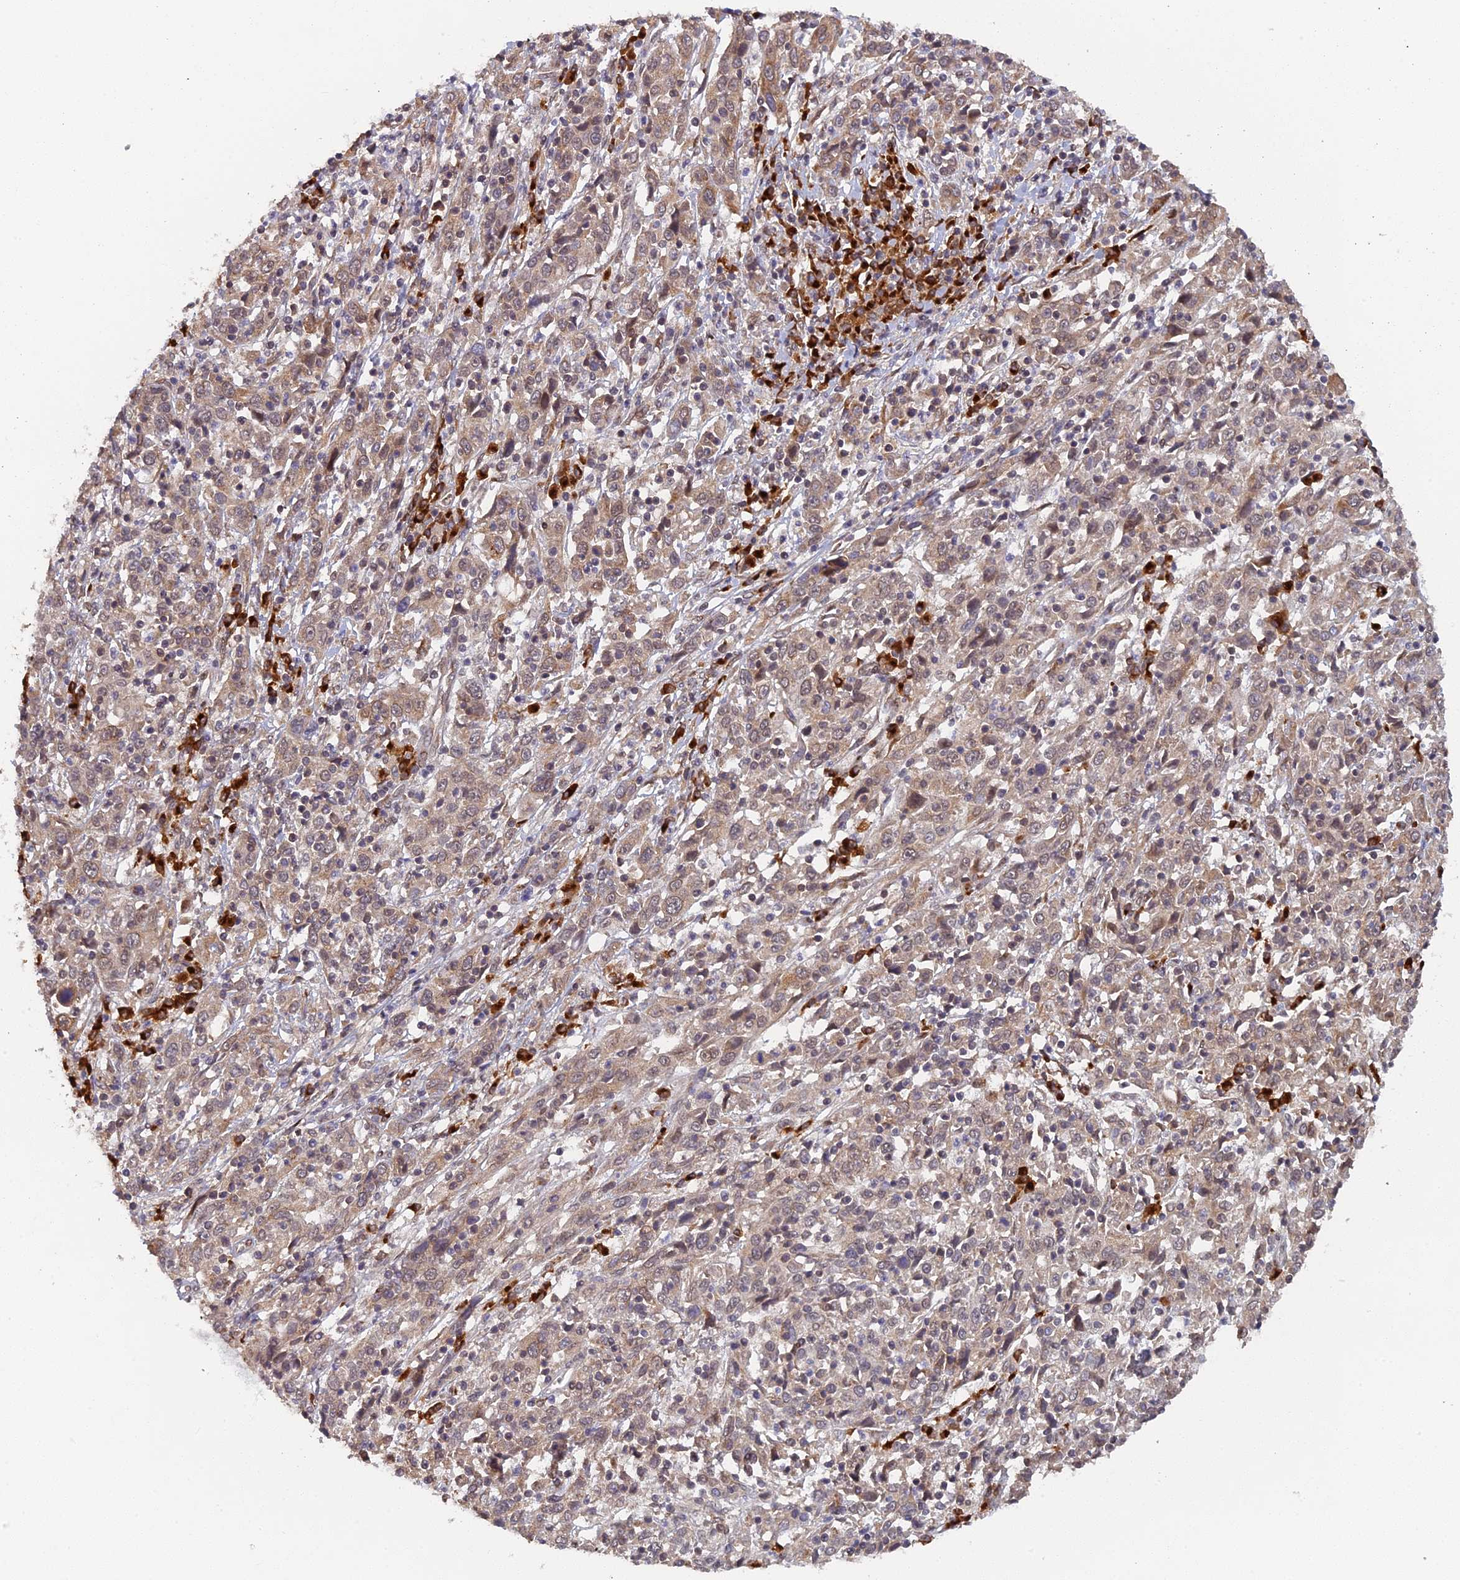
{"staining": {"intensity": "moderate", "quantity": "25%-75%", "location": "cytoplasmic/membranous"}, "tissue": "cervical cancer", "cell_type": "Tumor cells", "image_type": "cancer", "snomed": [{"axis": "morphology", "description": "Squamous cell carcinoma, NOS"}, {"axis": "topography", "description": "Cervix"}], "caption": "Moderate cytoplasmic/membranous protein expression is present in about 25%-75% of tumor cells in cervical cancer. The protein is shown in brown color, while the nuclei are stained blue.", "gene": "SNX17", "patient": {"sex": "female", "age": 46}}